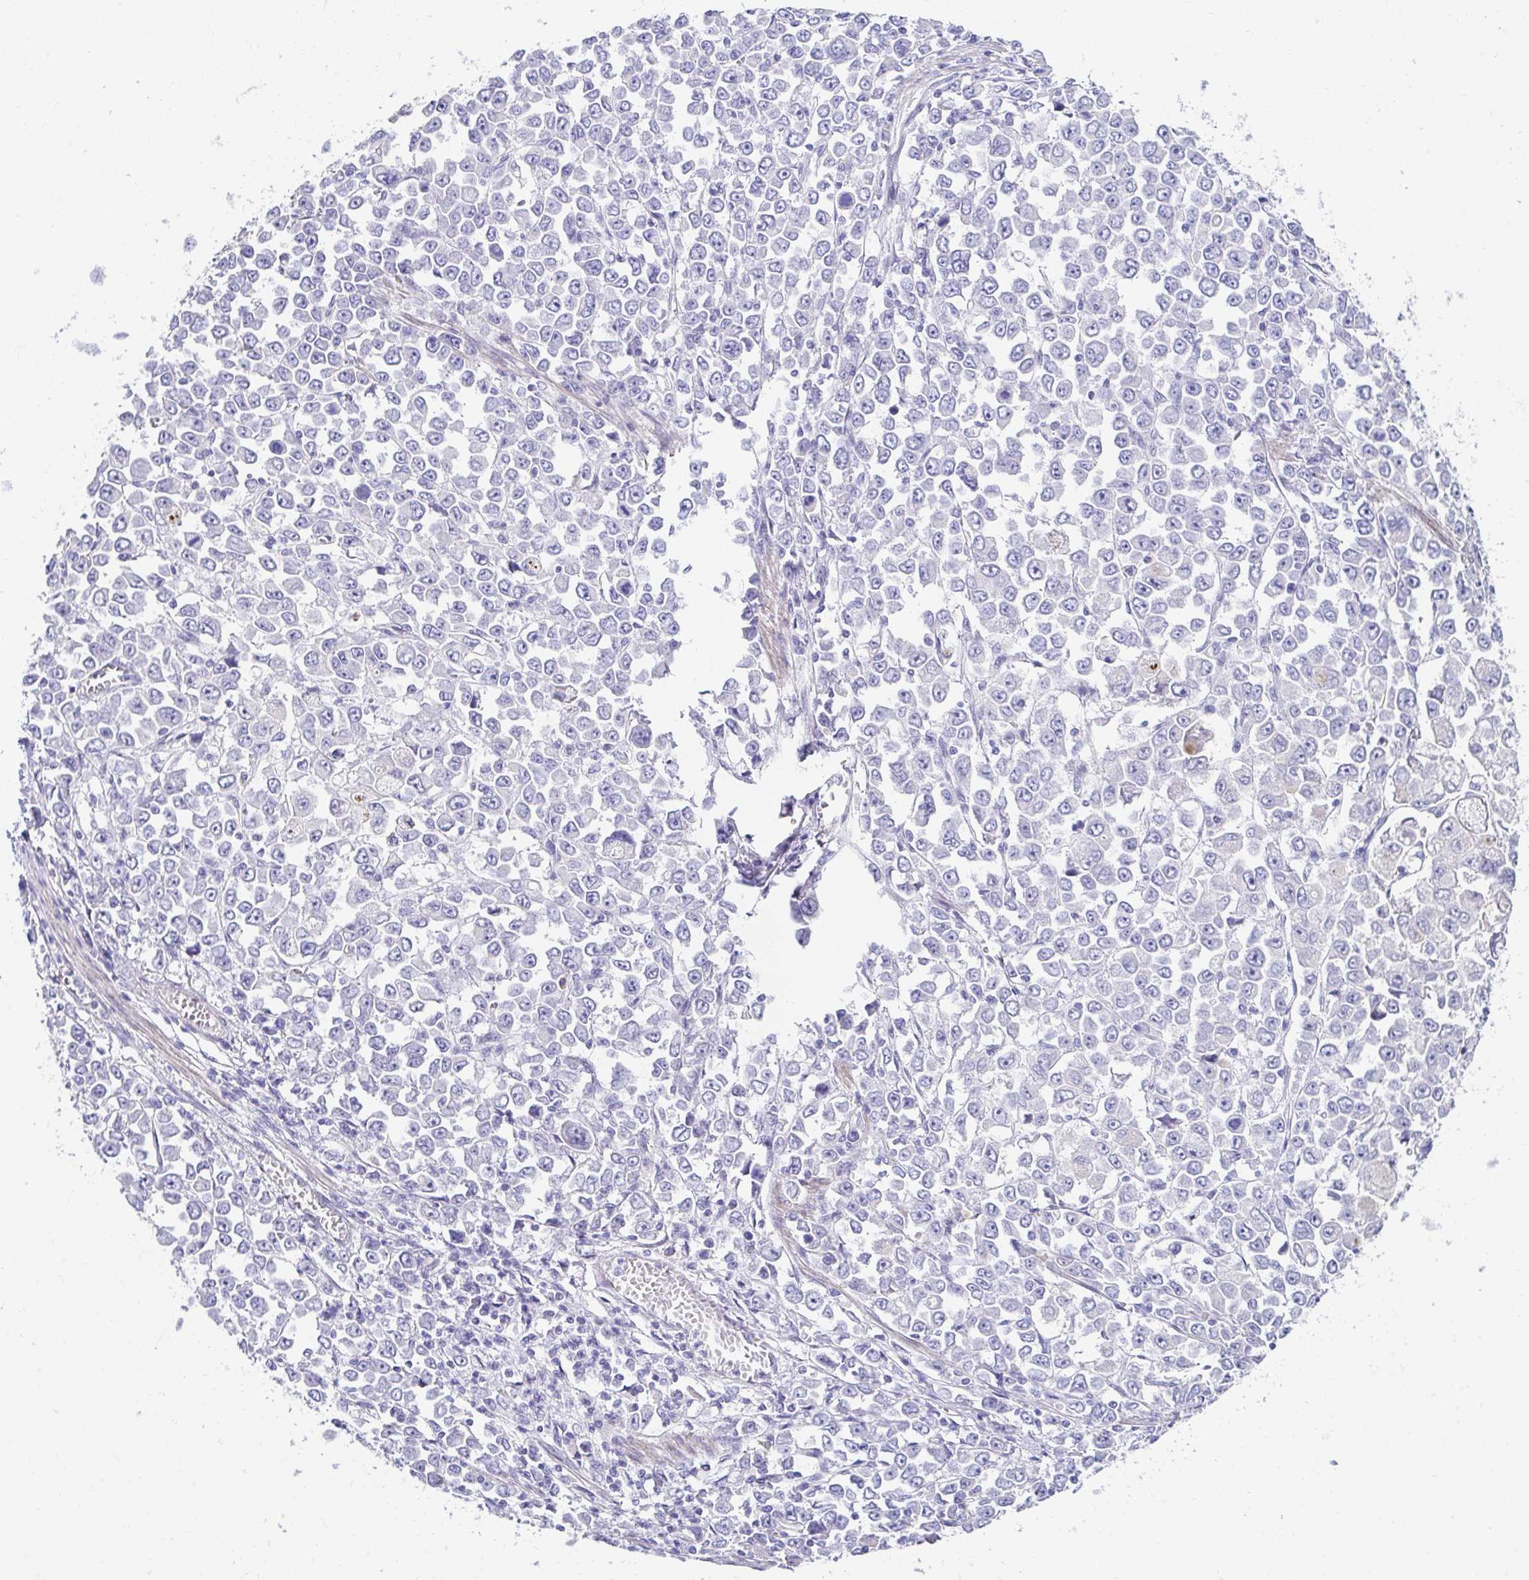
{"staining": {"intensity": "negative", "quantity": "none", "location": "none"}, "tissue": "stomach cancer", "cell_type": "Tumor cells", "image_type": "cancer", "snomed": [{"axis": "morphology", "description": "Adenocarcinoma, NOS"}, {"axis": "topography", "description": "Stomach, upper"}], "caption": "This photomicrograph is of stomach cancer (adenocarcinoma) stained with IHC to label a protein in brown with the nuclei are counter-stained blue. There is no expression in tumor cells. (DAB IHC, high magnification).", "gene": "AKAP14", "patient": {"sex": "male", "age": 70}}